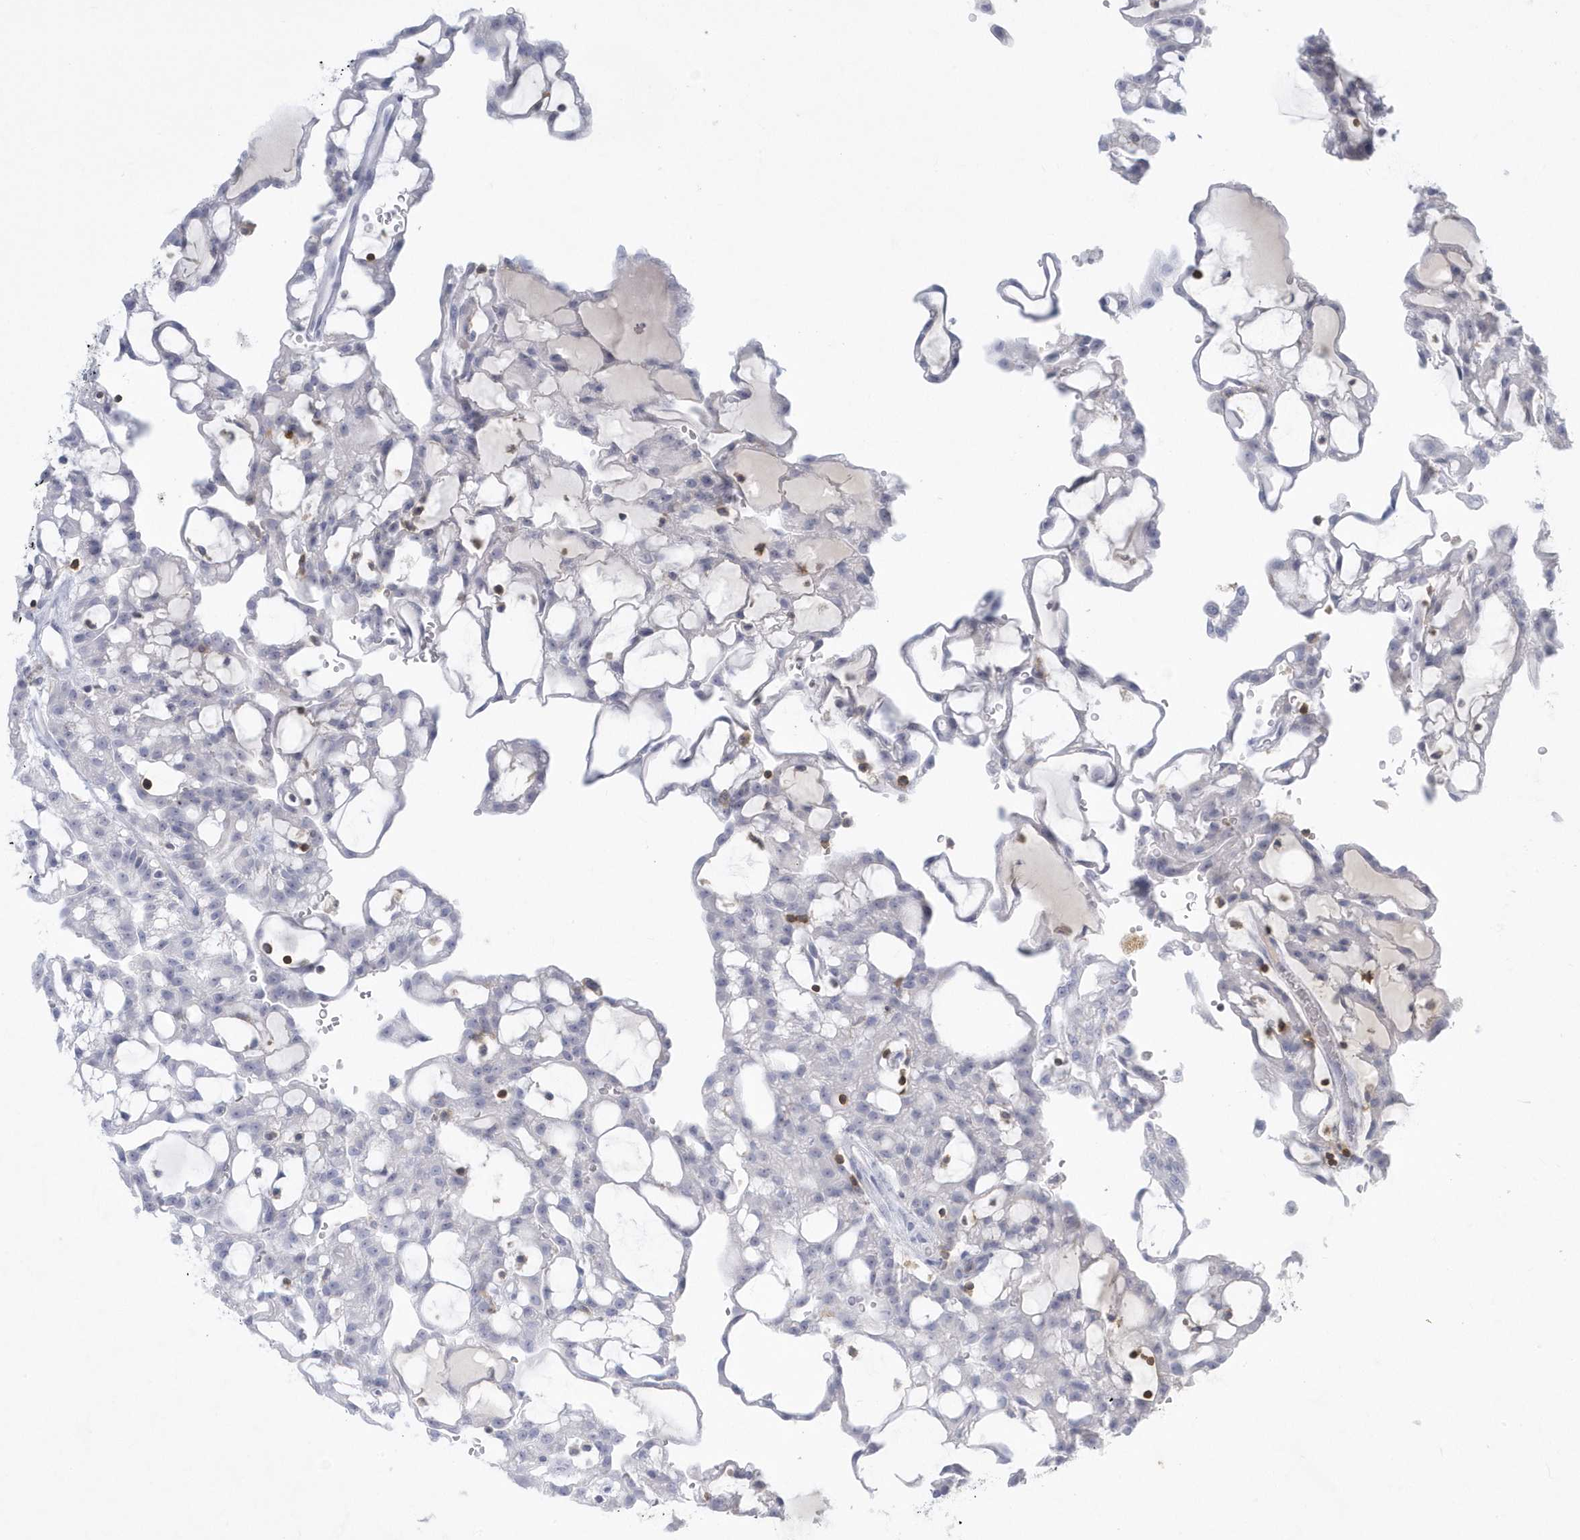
{"staining": {"intensity": "negative", "quantity": "none", "location": "none"}, "tissue": "renal cancer", "cell_type": "Tumor cells", "image_type": "cancer", "snomed": [{"axis": "morphology", "description": "Adenocarcinoma, NOS"}, {"axis": "topography", "description": "Kidney"}], "caption": "Tumor cells are negative for brown protein staining in renal adenocarcinoma.", "gene": "PSD4", "patient": {"sex": "male", "age": 63}}